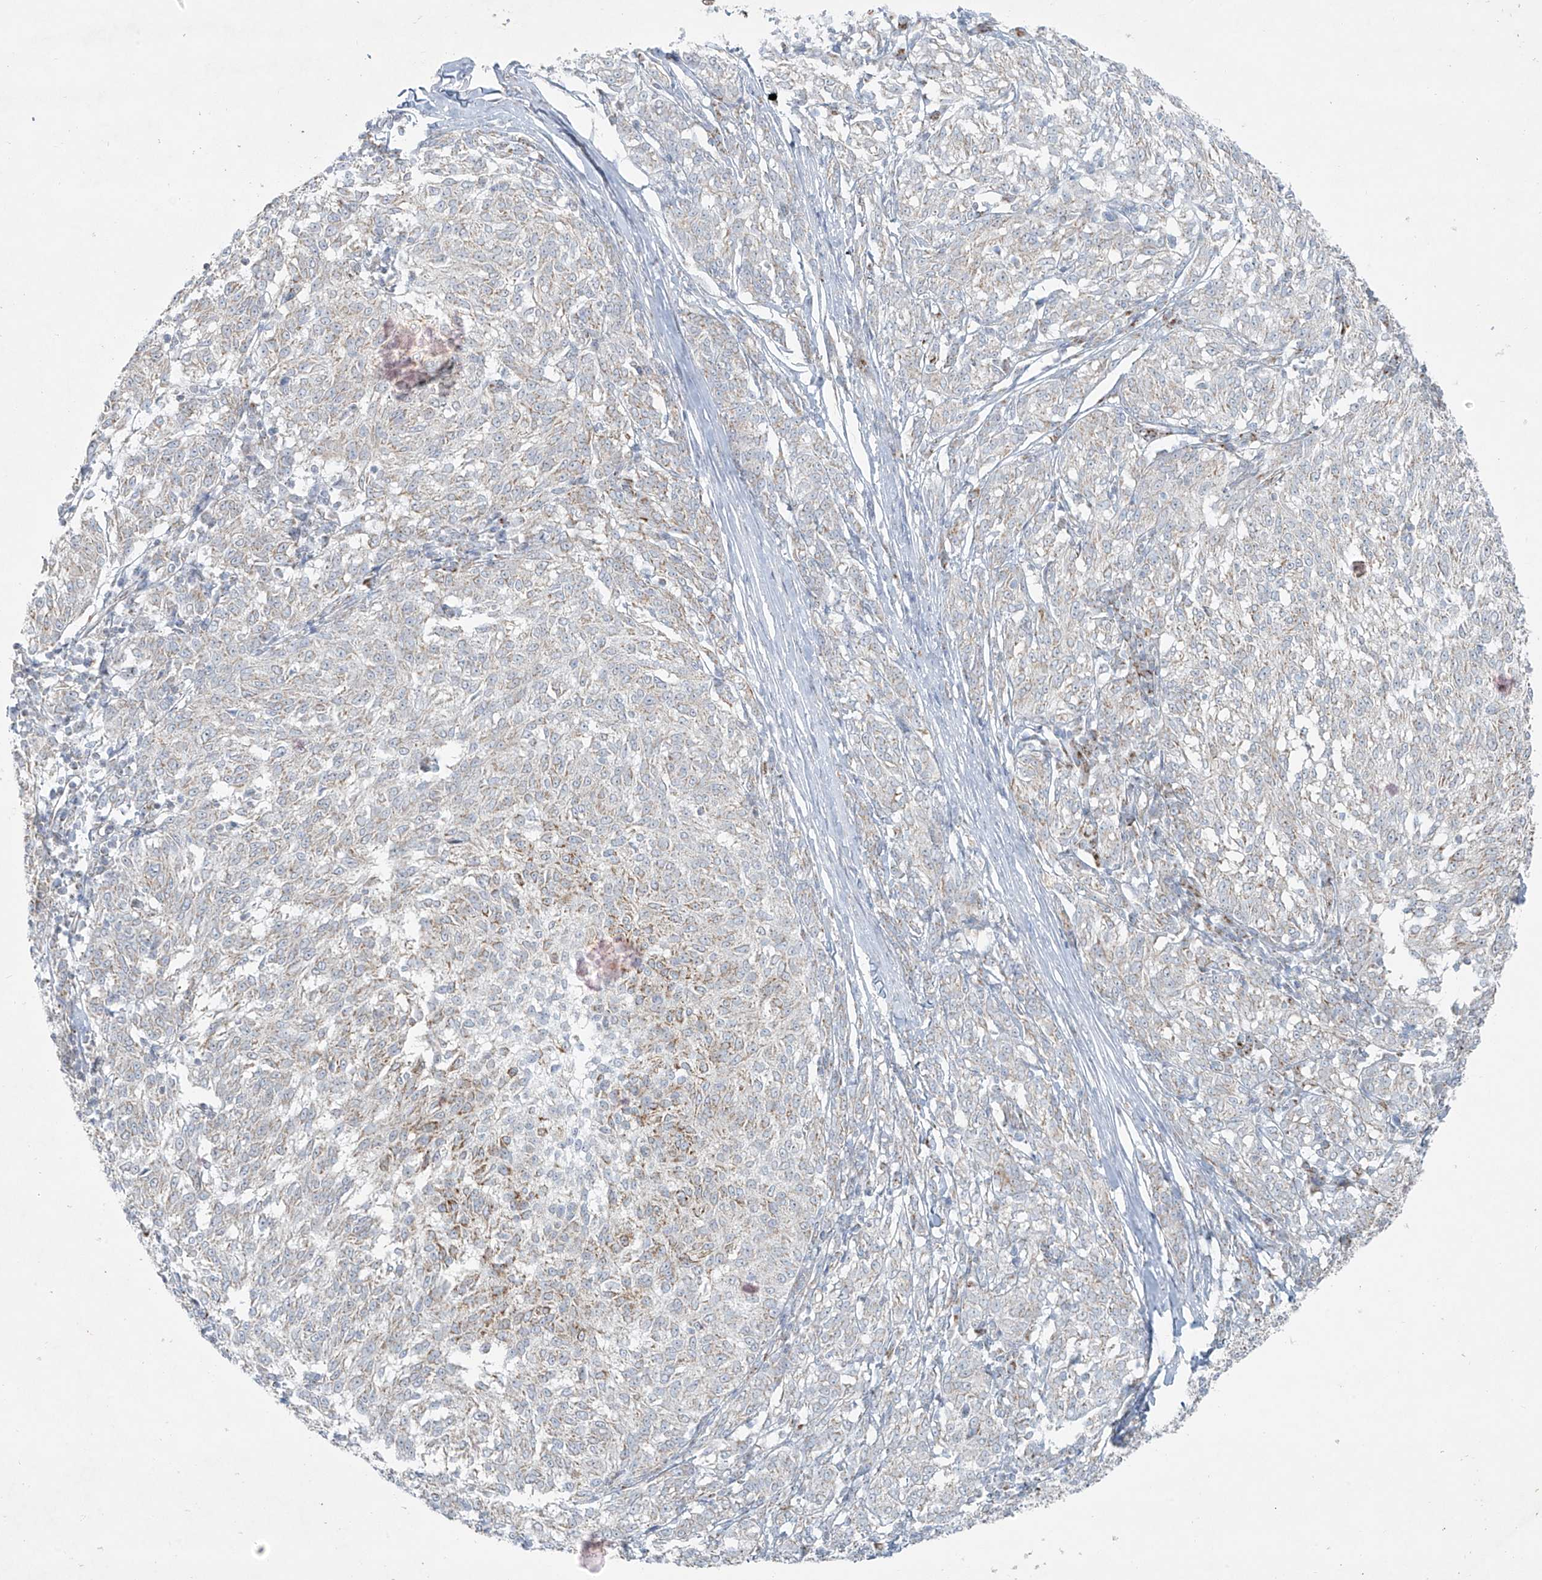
{"staining": {"intensity": "weak", "quantity": "25%-75%", "location": "cytoplasmic/membranous"}, "tissue": "melanoma", "cell_type": "Tumor cells", "image_type": "cancer", "snomed": [{"axis": "morphology", "description": "Malignant melanoma, NOS"}, {"axis": "topography", "description": "Skin"}], "caption": "Approximately 25%-75% of tumor cells in melanoma demonstrate weak cytoplasmic/membranous protein expression as visualized by brown immunohistochemical staining.", "gene": "SMDT1", "patient": {"sex": "female", "age": 72}}